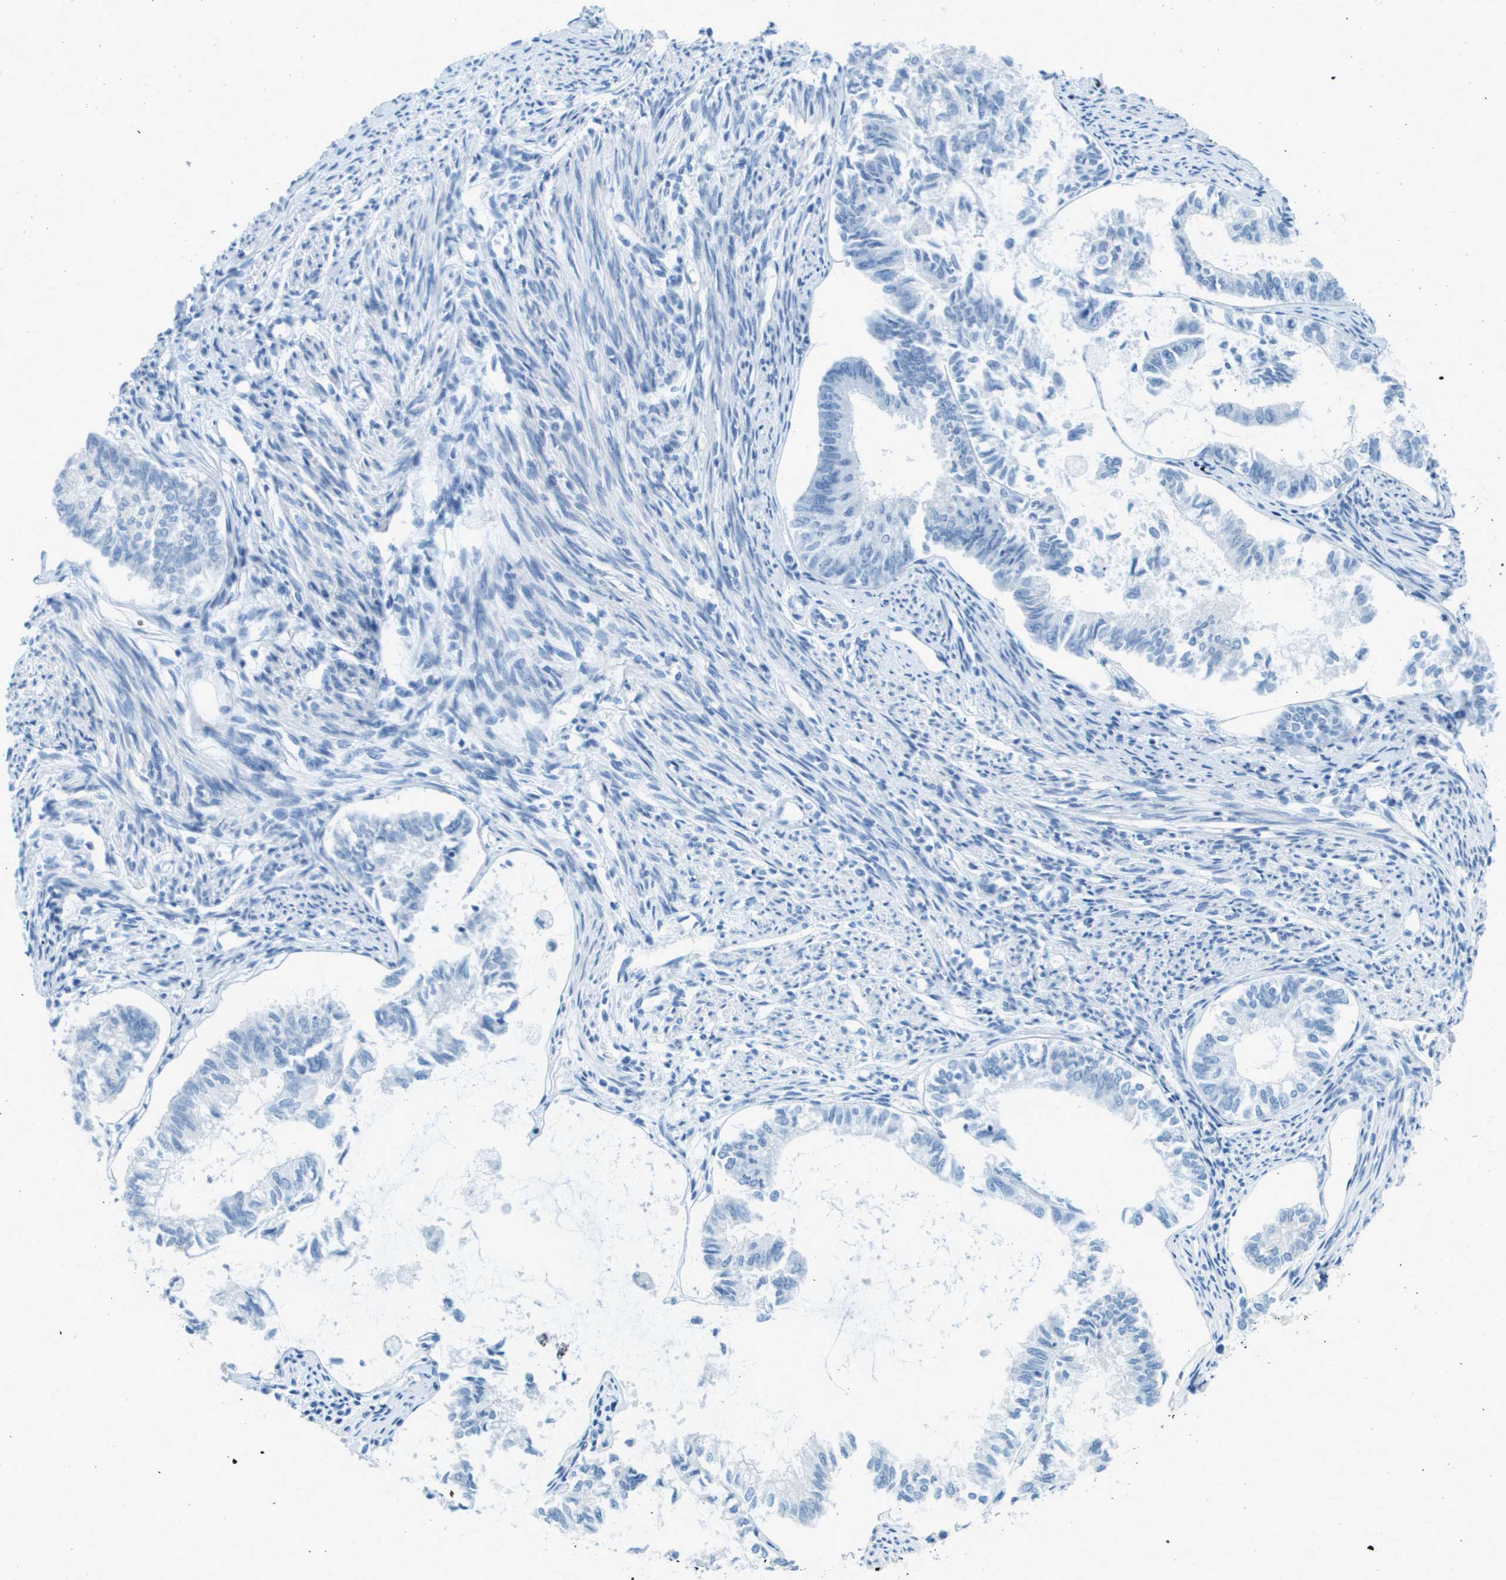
{"staining": {"intensity": "negative", "quantity": "none", "location": "none"}, "tissue": "endometrial cancer", "cell_type": "Tumor cells", "image_type": "cancer", "snomed": [{"axis": "morphology", "description": "Adenocarcinoma, NOS"}, {"axis": "topography", "description": "Endometrium"}], "caption": "Immunohistochemistry (IHC) photomicrograph of neoplastic tissue: human endometrial cancer (adenocarcinoma) stained with DAB (3,3'-diaminobenzidine) displays no significant protein expression in tumor cells.", "gene": "CDHR2", "patient": {"sex": "female", "age": 86}}